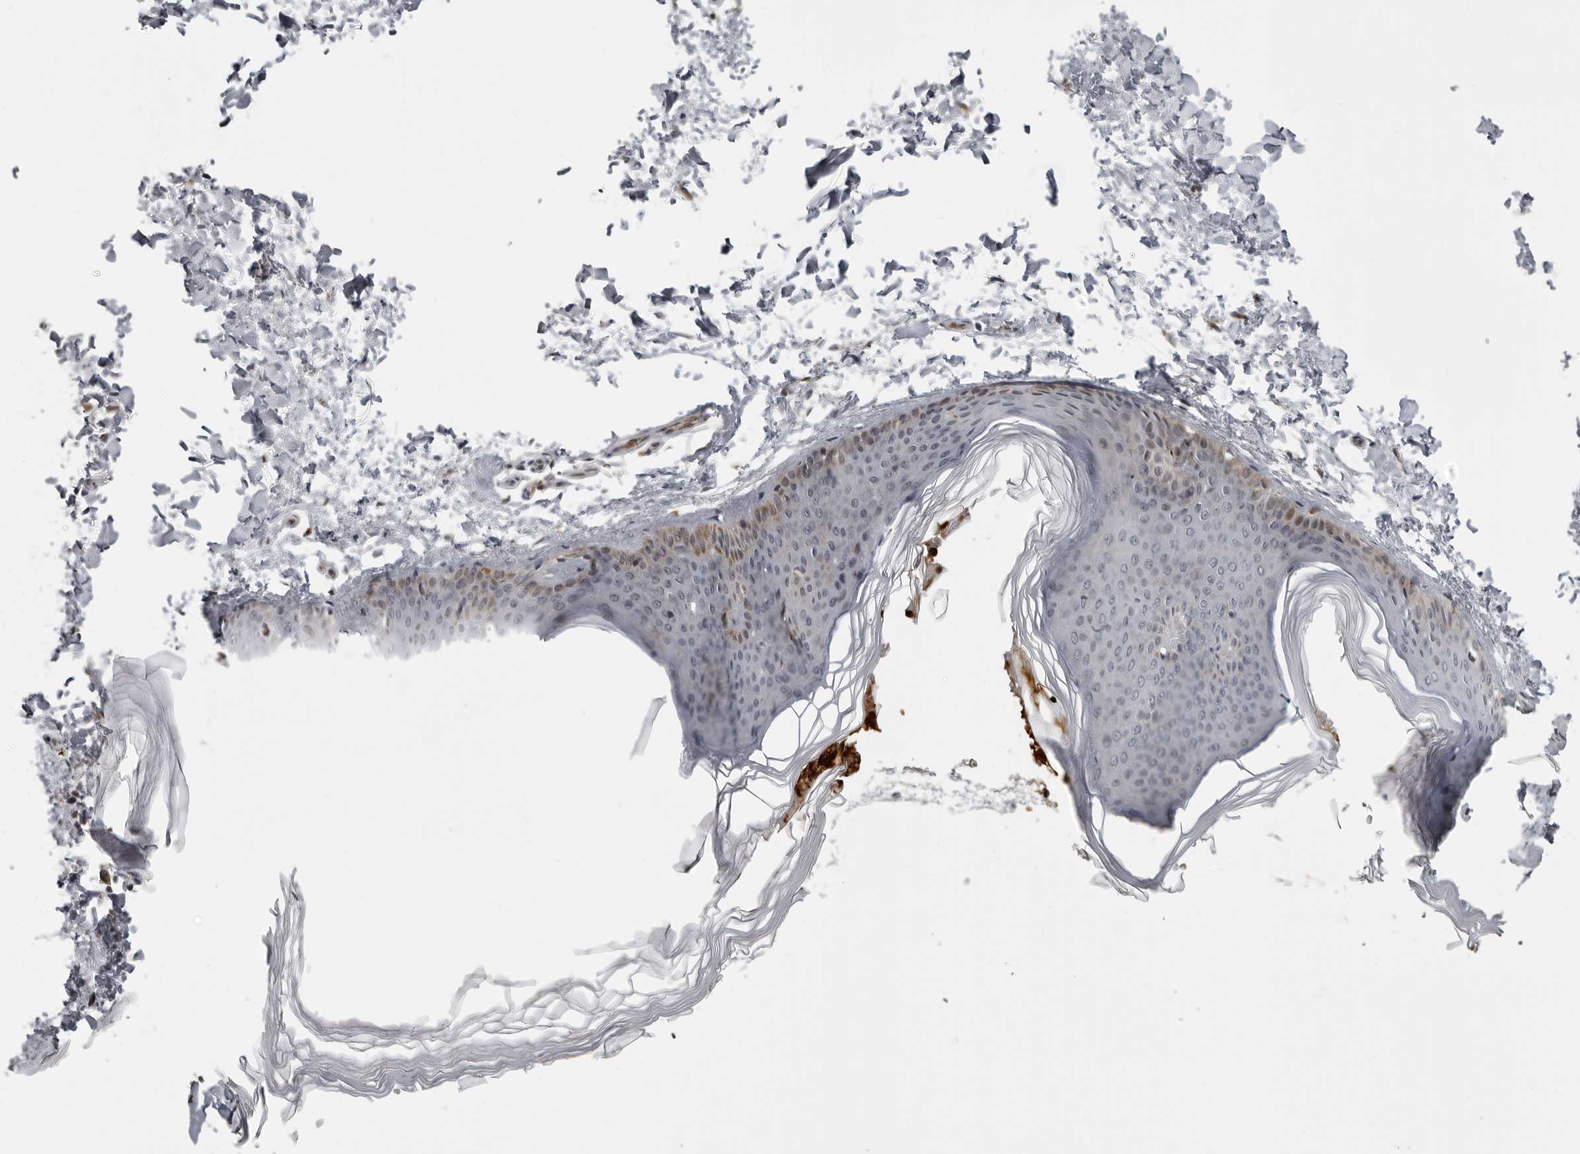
{"staining": {"intensity": "moderate", "quantity": "25%-75%", "location": "cytoplasmic/membranous"}, "tissue": "skin", "cell_type": "Fibroblasts", "image_type": "normal", "snomed": [{"axis": "morphology", "description": "Normal tissue, NOS"}, {"axis": "topography", "description": "Skin"}], "caption": "Protein expression analysis of benign human skin reveals moderate cytoplasmic/membranous expression in approximately 25%-75% of fibroblasts.", "gene": "THOP1", "patient": {"sex": "female", "age": 27}}